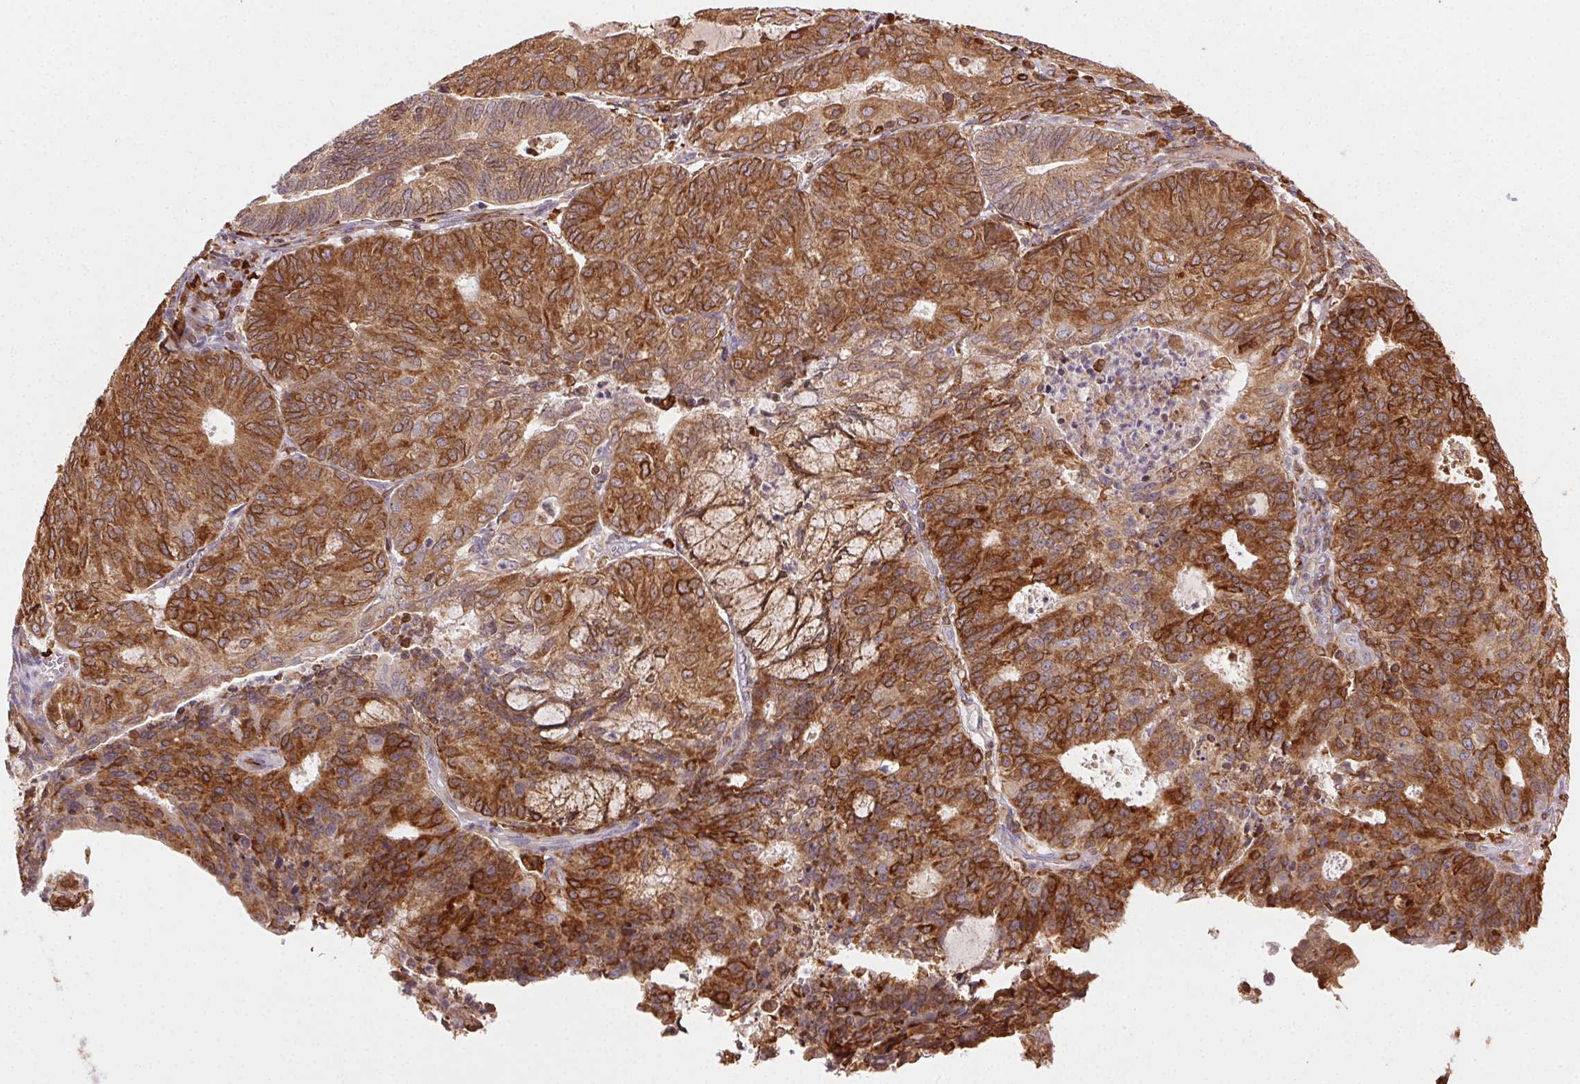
{"staining": {"intensity": "moderate", "quantity": ">75%", "location": "cytoplasmic/membranous"}, "tissue": "endometrial cancer", "cell_type": "Tumor cells", "image_type": "cancer", "snomed": [{"axis": "morphology", "description": "Adenocarcinoma, NOS"}, {"axis": "topography", "description": "Endometrium"}], "caption": "This photomicrograph shows IHC staining of human adenocarcinoma (endometrial), with medium moderate cytoplasmic/membranous expression in approximately >75% of tumor cells.", "gene": "RNASET2", "patient": {"sex": "female", "age": 82}}